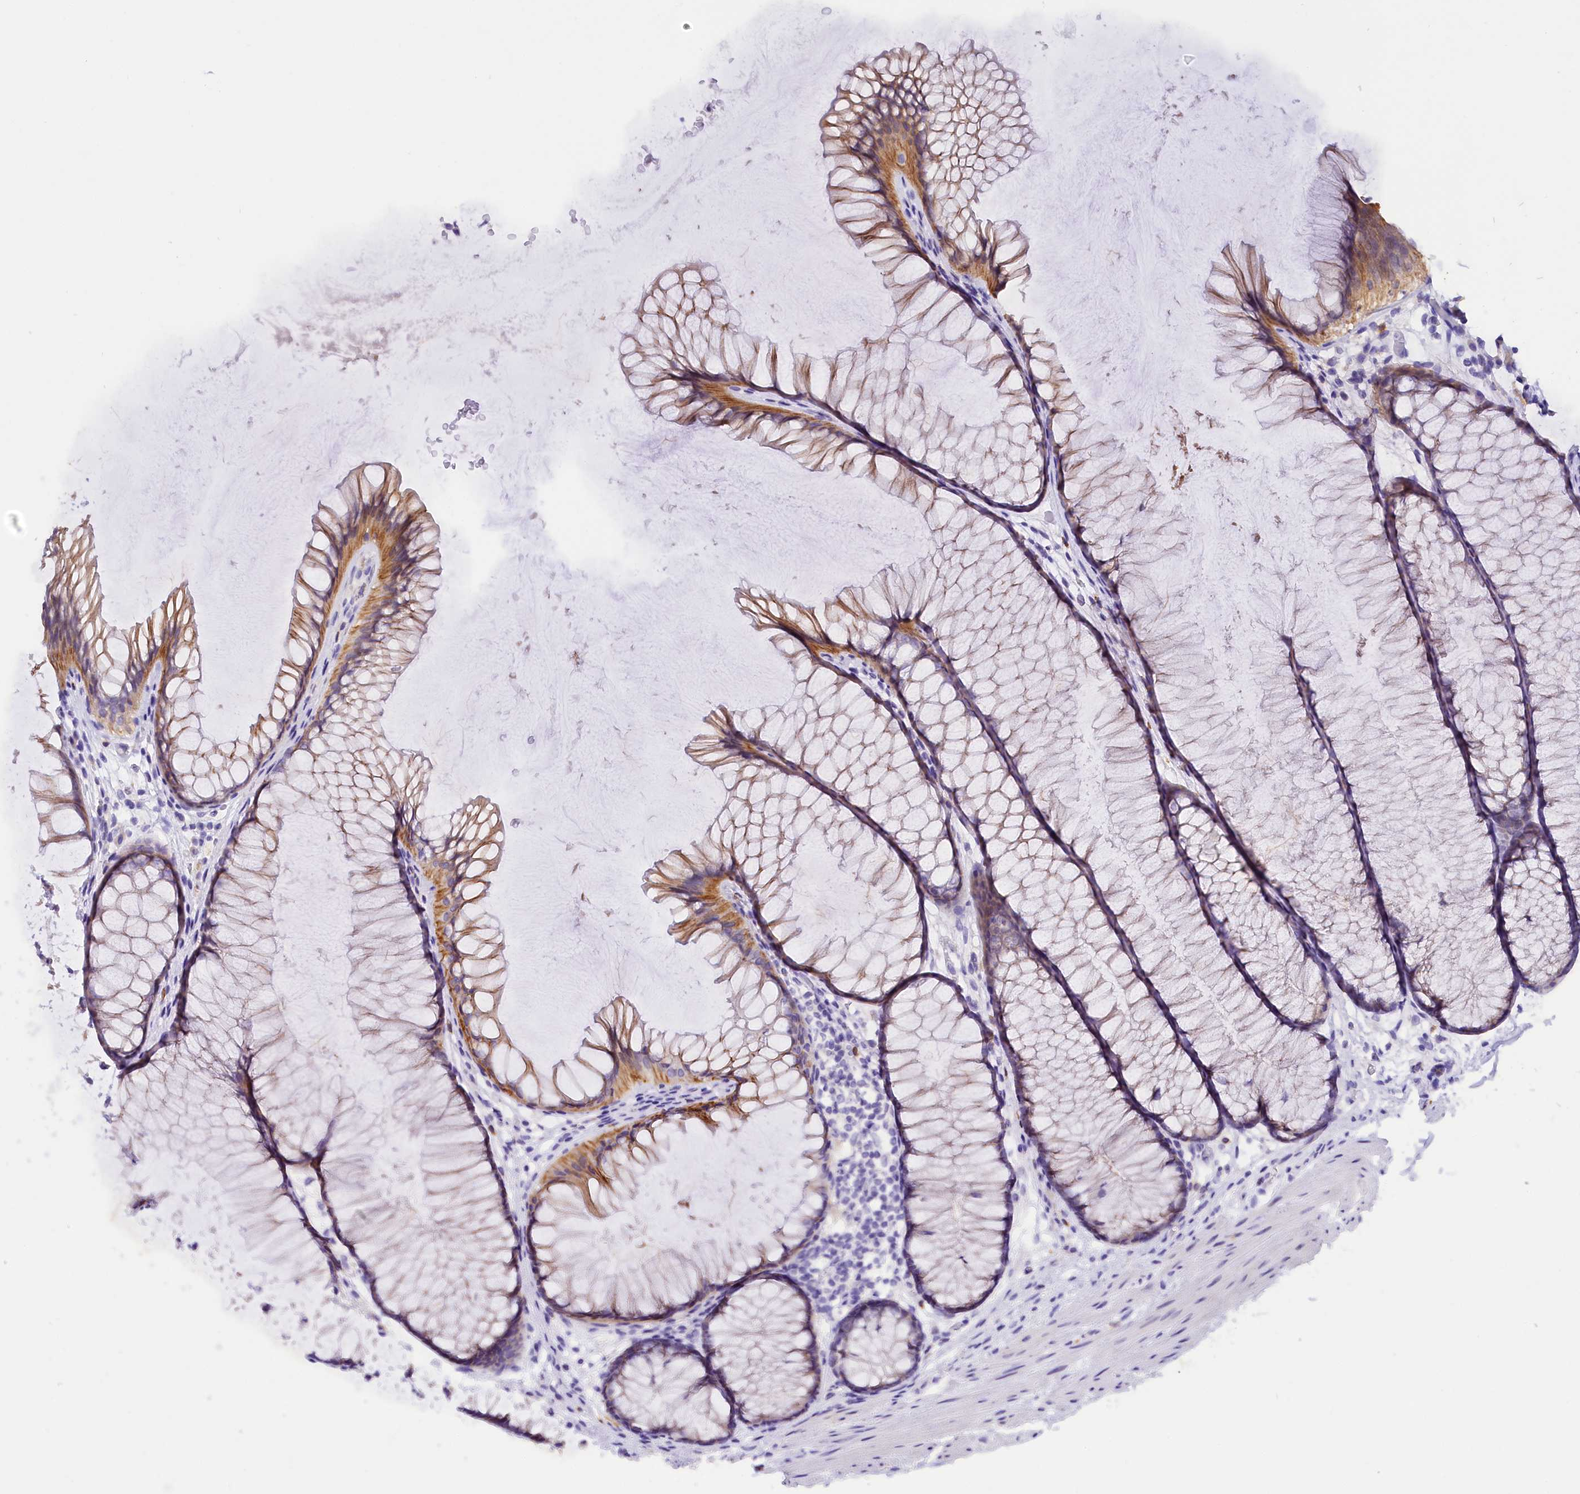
{"staining": {"intensity": "negative", "quantity": "none", "location": "none"}, "tissue": "colon", "cell_type": "Endothelial cells", "image_type": "normal", "snomed": [{"axis": "morphology", "description": "Normal tissue, NOS"}, {"axis": "topography", "description": "Colon"}], "caption": "Immunohistochemical staining of unremarkable colon exhibits no significant staining in endothelial cells.", "gene": "COL6A5", "patient": {"sex": "female", "age": 82}}